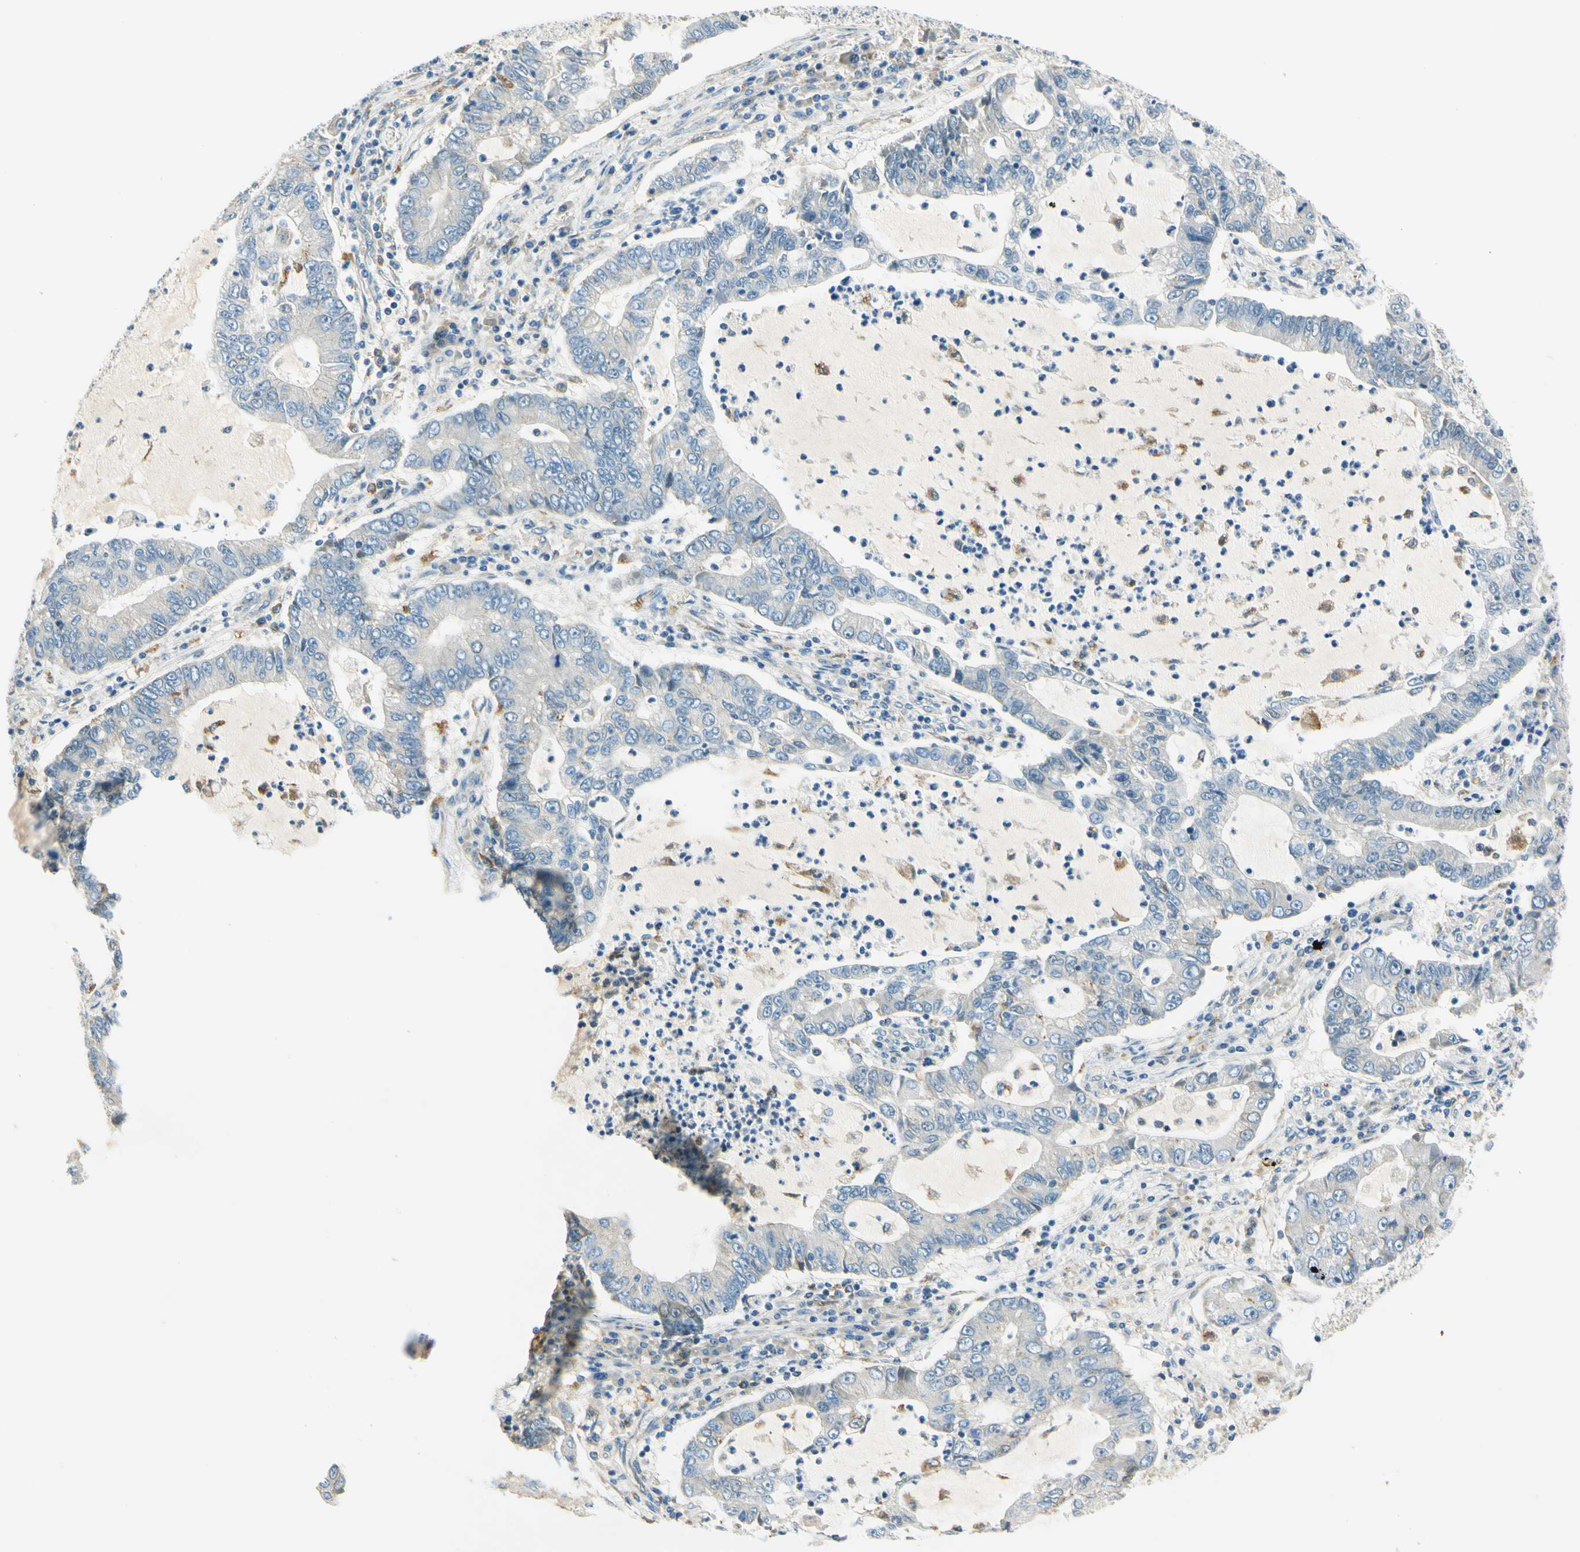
{"staining": {"intensity": "negative", "quantity": "none", "location": "none"}, "tissue": "lung cancer", "cell_type": "Tumor cells", "image_type": "cancer", "snomed": [{"axis": "morphology", "description": "Adenocarcinoma, NOS"}, {"axis": "topography", "description": "Lung"}], "caption": "DAB (3,3'-diaminobenzidine) immunohistochemical staining of lung cancer exhibits no significant expression in tumor cells. (DAB immunohistochemistry visualized using brightfield microscopy, high magnification).", "gene": "LAMA3", "patient": {"sex": "female", "age": 51}}